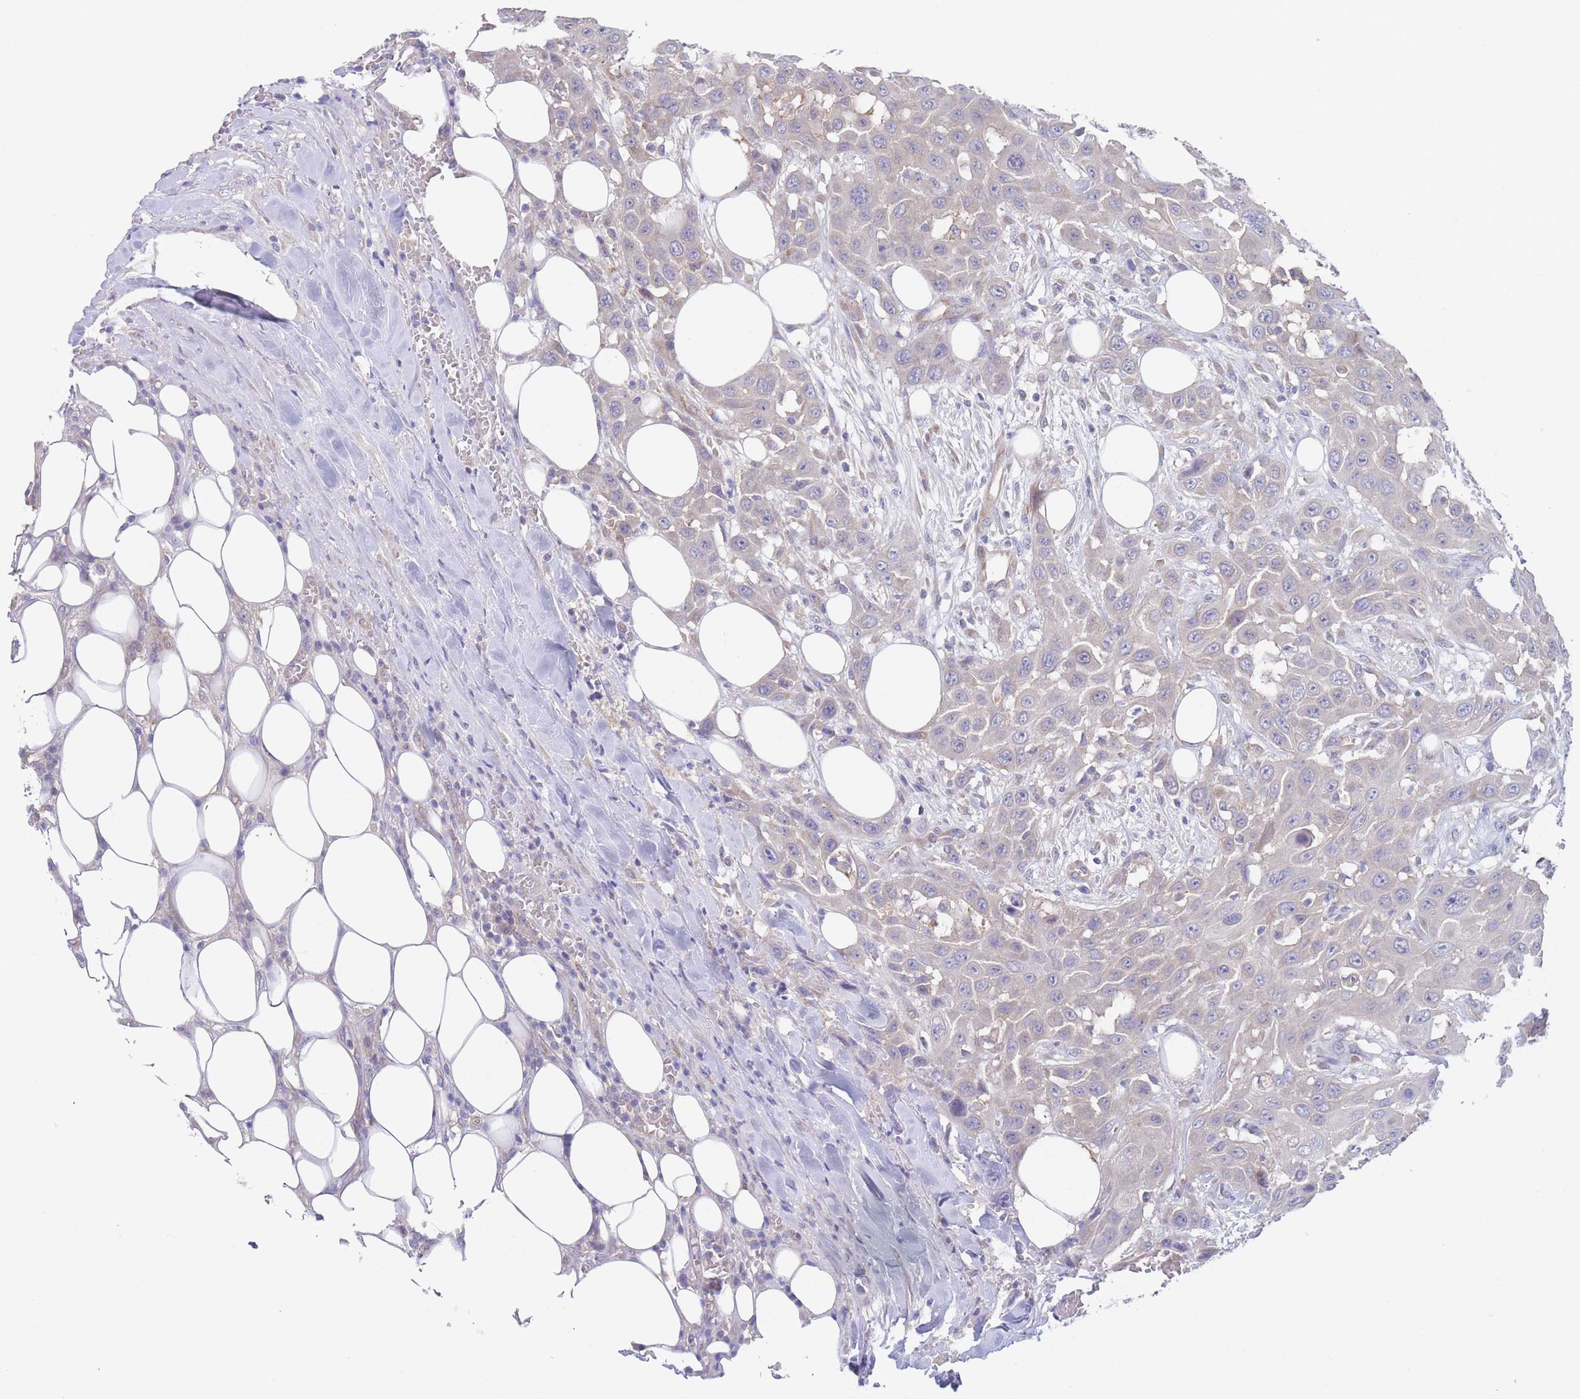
{"staining": {"intensity": "negative", "quantity": "none", "location": "none"}, "tissue": "head and neck cancer", "cell_type": "Tumor cells", "image_type": "cancer", "snomed": [{"axis": "morphology", "description": "Squamous cell carcinoma, NOS"}, {"axis": "topography", "description": "Head-Neck"}], "caption": "Tumor cells show no significant expression in head and neck squamous cell carcinoma.", "gene": "ZNF281", "patient": {"sex": "male", "age": 81}}